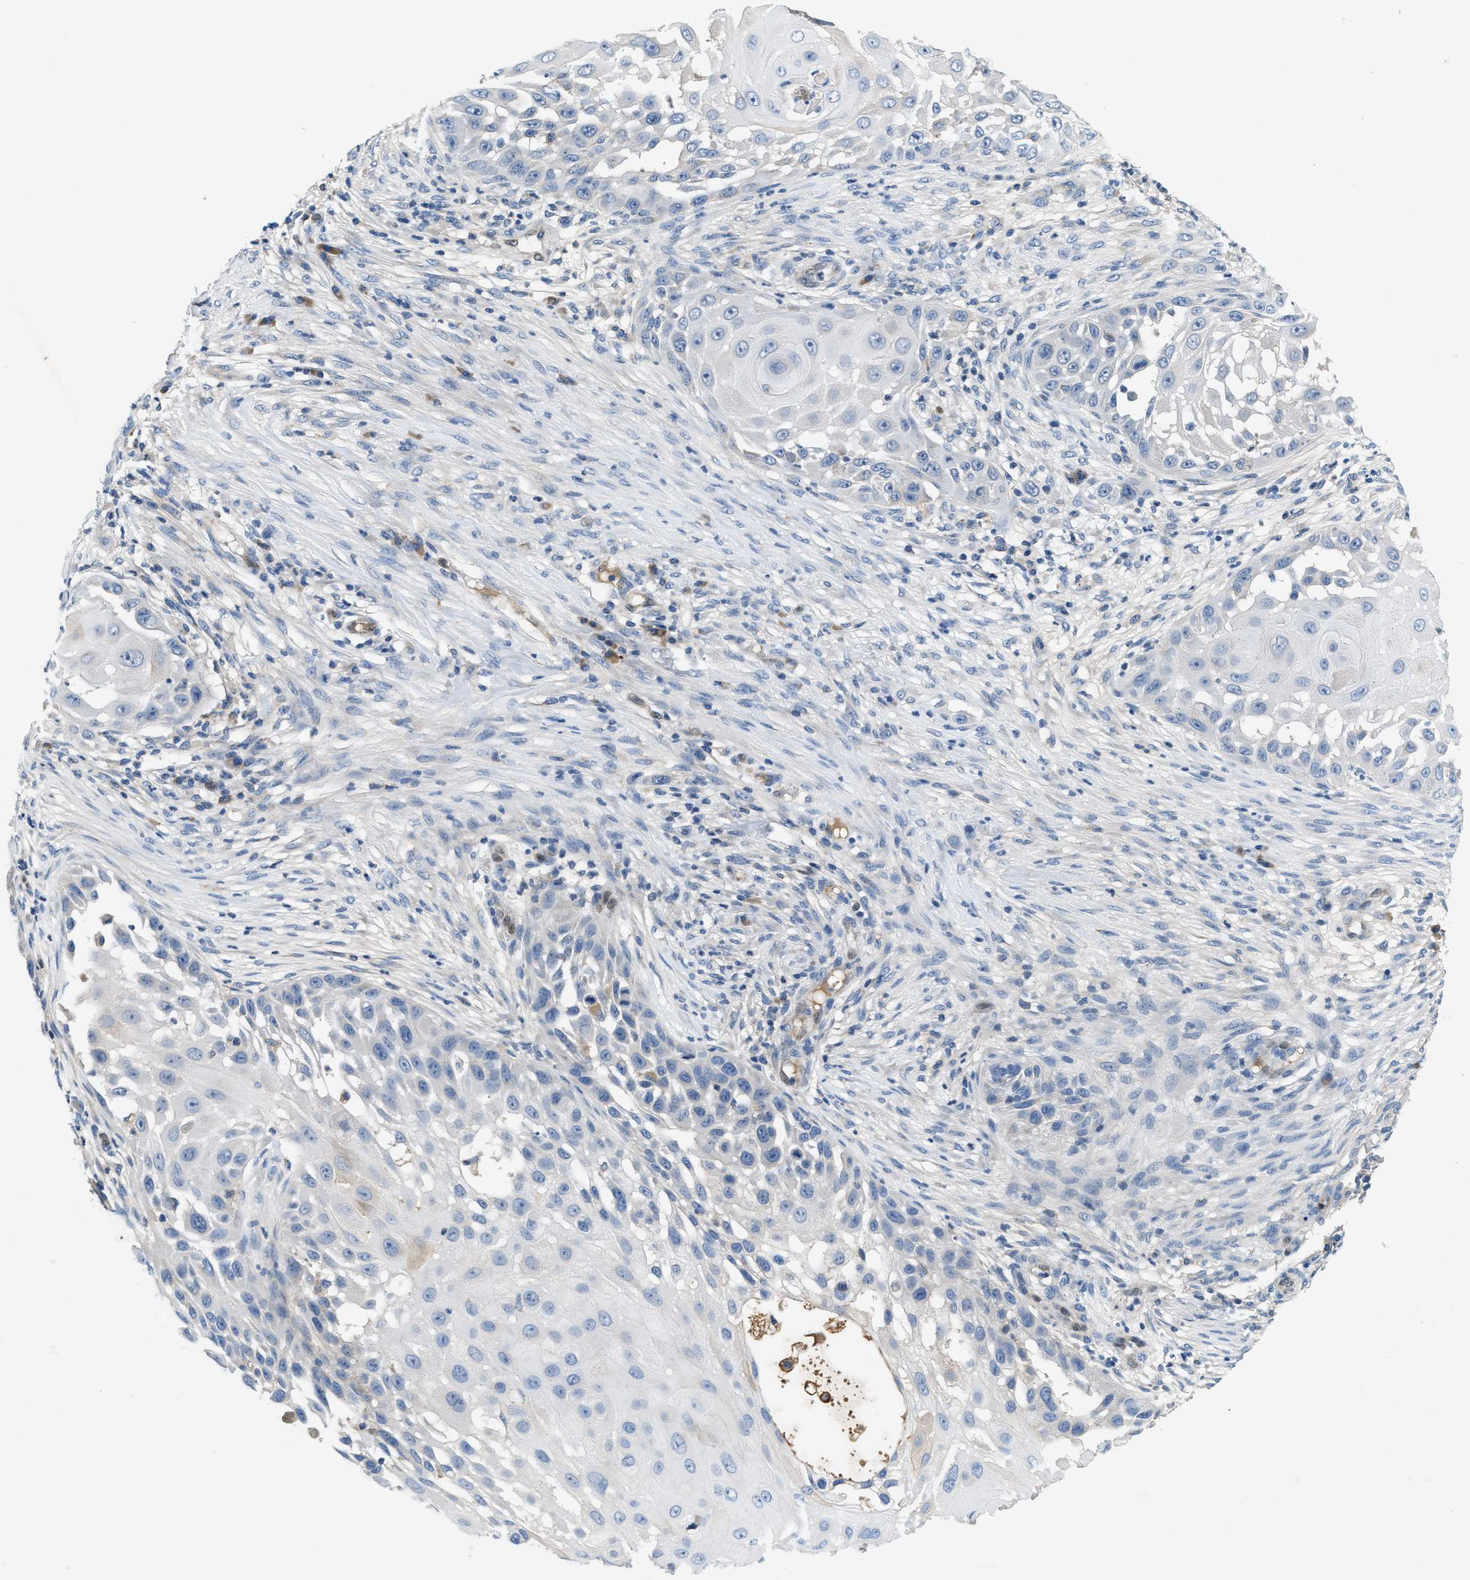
{"staining": {"intensity": "negative", "quantity": "none", "location": "none"}, "tissue": "skin cancer", "cell_type": "Tumor cells", "image_type": "cancer", "snomed": [{"axis": "morphology", "description": "Squamous cell carcinoma, NOS"}, {"axis": "topography", "description": "Skin"}], "caption": "Immunohistochemistry of skin cancer displays no positivity in tumor cells.", "gene": "PNKD", "patient": {"sex": "female", "age": 44}}